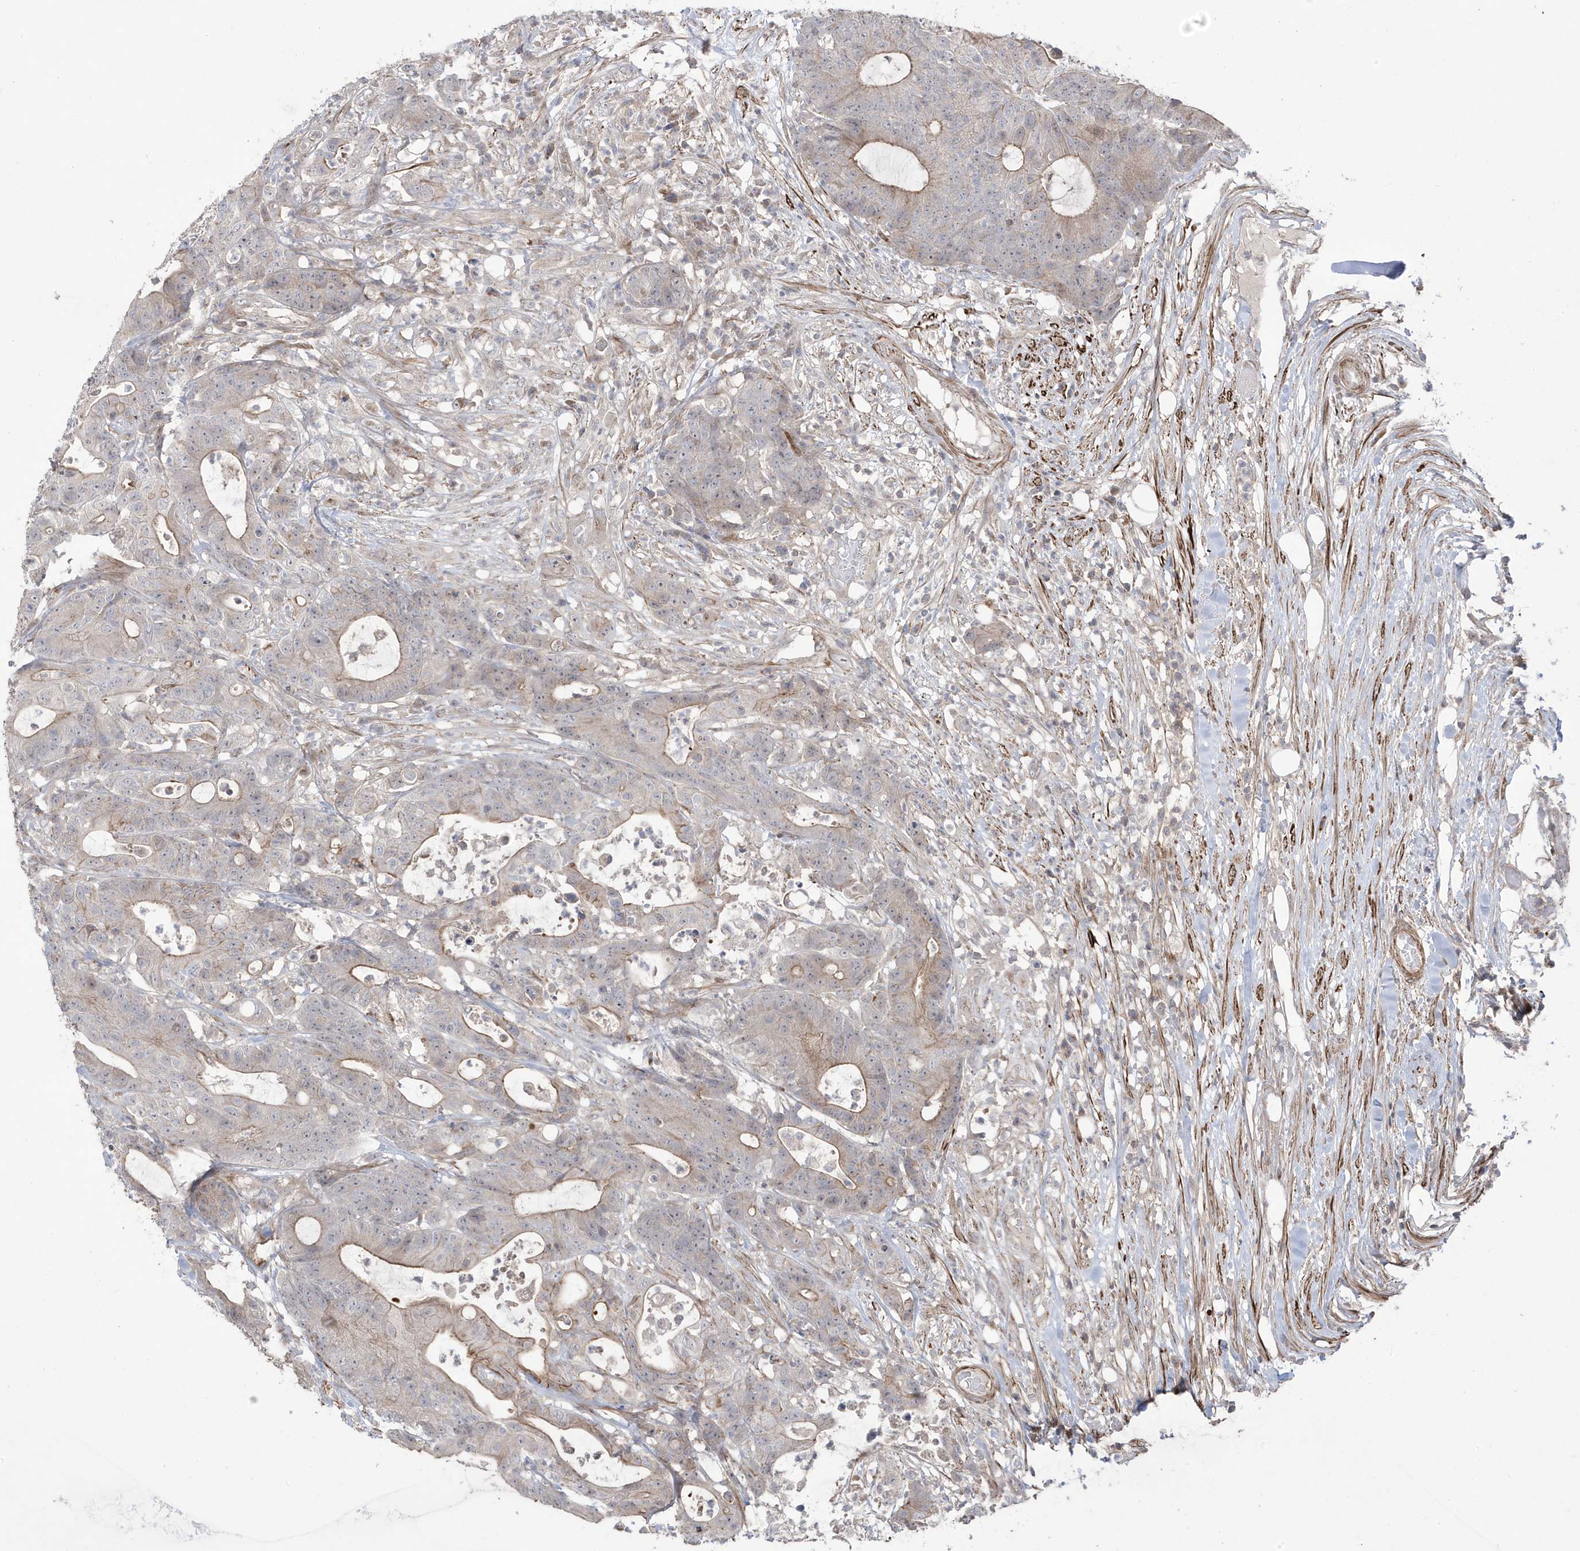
{"staining": {"intensity": "moderate", "quantity": "<25%", "location": "cytoplasmic/membranous"}, "tissue": "colorectal cancer", "cell_type": "Tumor cells", "image_type": "cancer", "snomed": [{"axis": "morphology", "description": "Adenocarcinoma, NOS"}, {"axis": "topography", "description": "Colon"}], "caption": "Moderate cytoplasmic/membranous protein staining is appreciated in about <25% of tumor cells in colorectal cancer (adenocarcinoma).", "gene": "CETN3", "patient": {"sex": "female", "age": 84}}